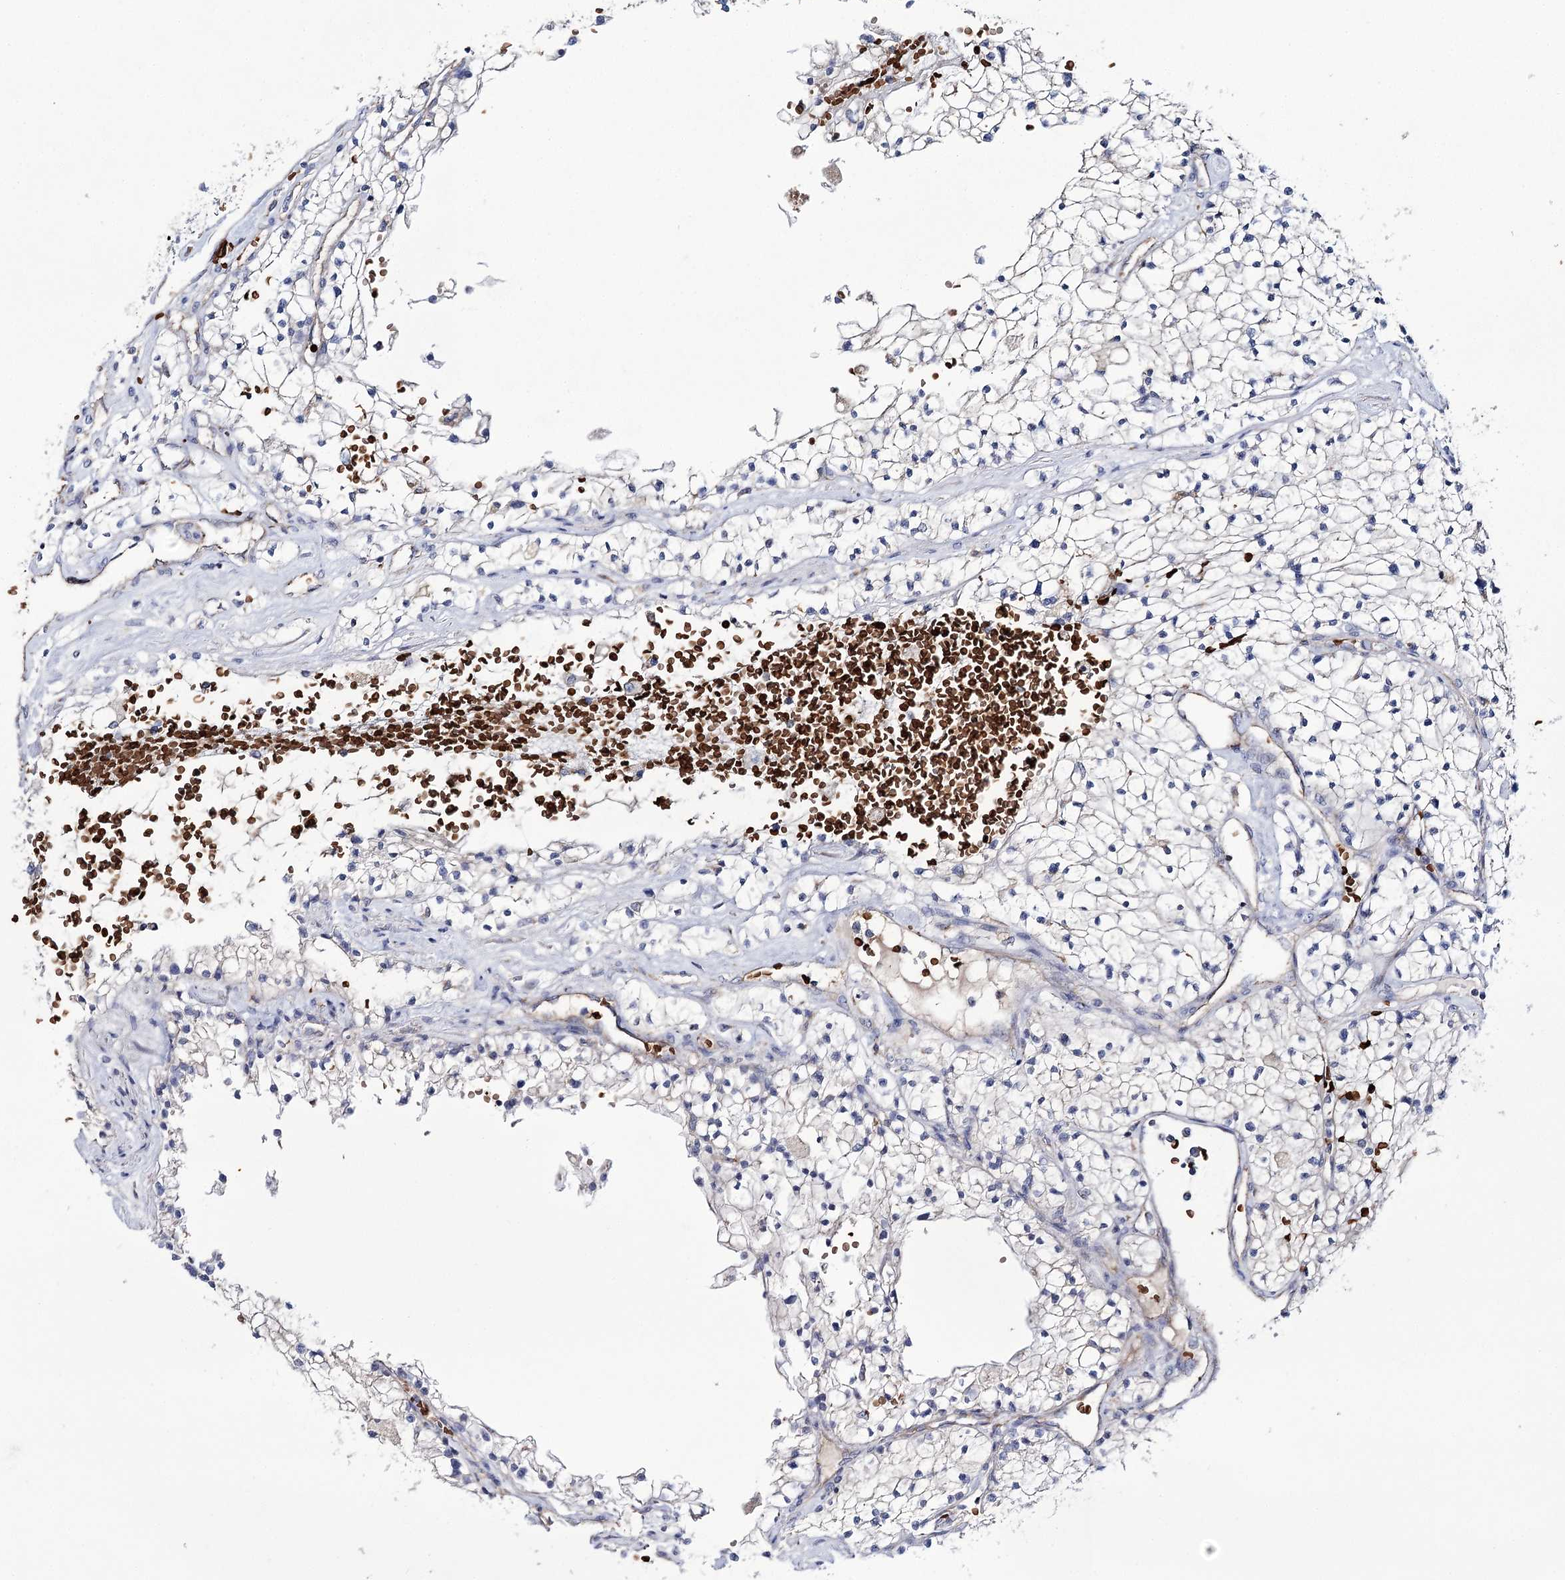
{"staining": {"intensity": "negative", "quantity": "none", "location": "none"}, "tissue": "renal cancer", "cell_type": "Tumor cells", "image_type": "cancer", "snomed": [{"axis": "morphology", "description": "Normal tissue, NOS"}, {"axis": "morphology", "description": "Adenocarcinoma, NOS"}, {"axis": "topography", "description": "Kidney"}], "caption": "The immunohistochemistry (IHC) histopathology image has no significant expression in tumor cells of adenocarcinoma (renal) tissue.", "gene": "GBF1", "patient": {"sex": "male", "age": 68}}